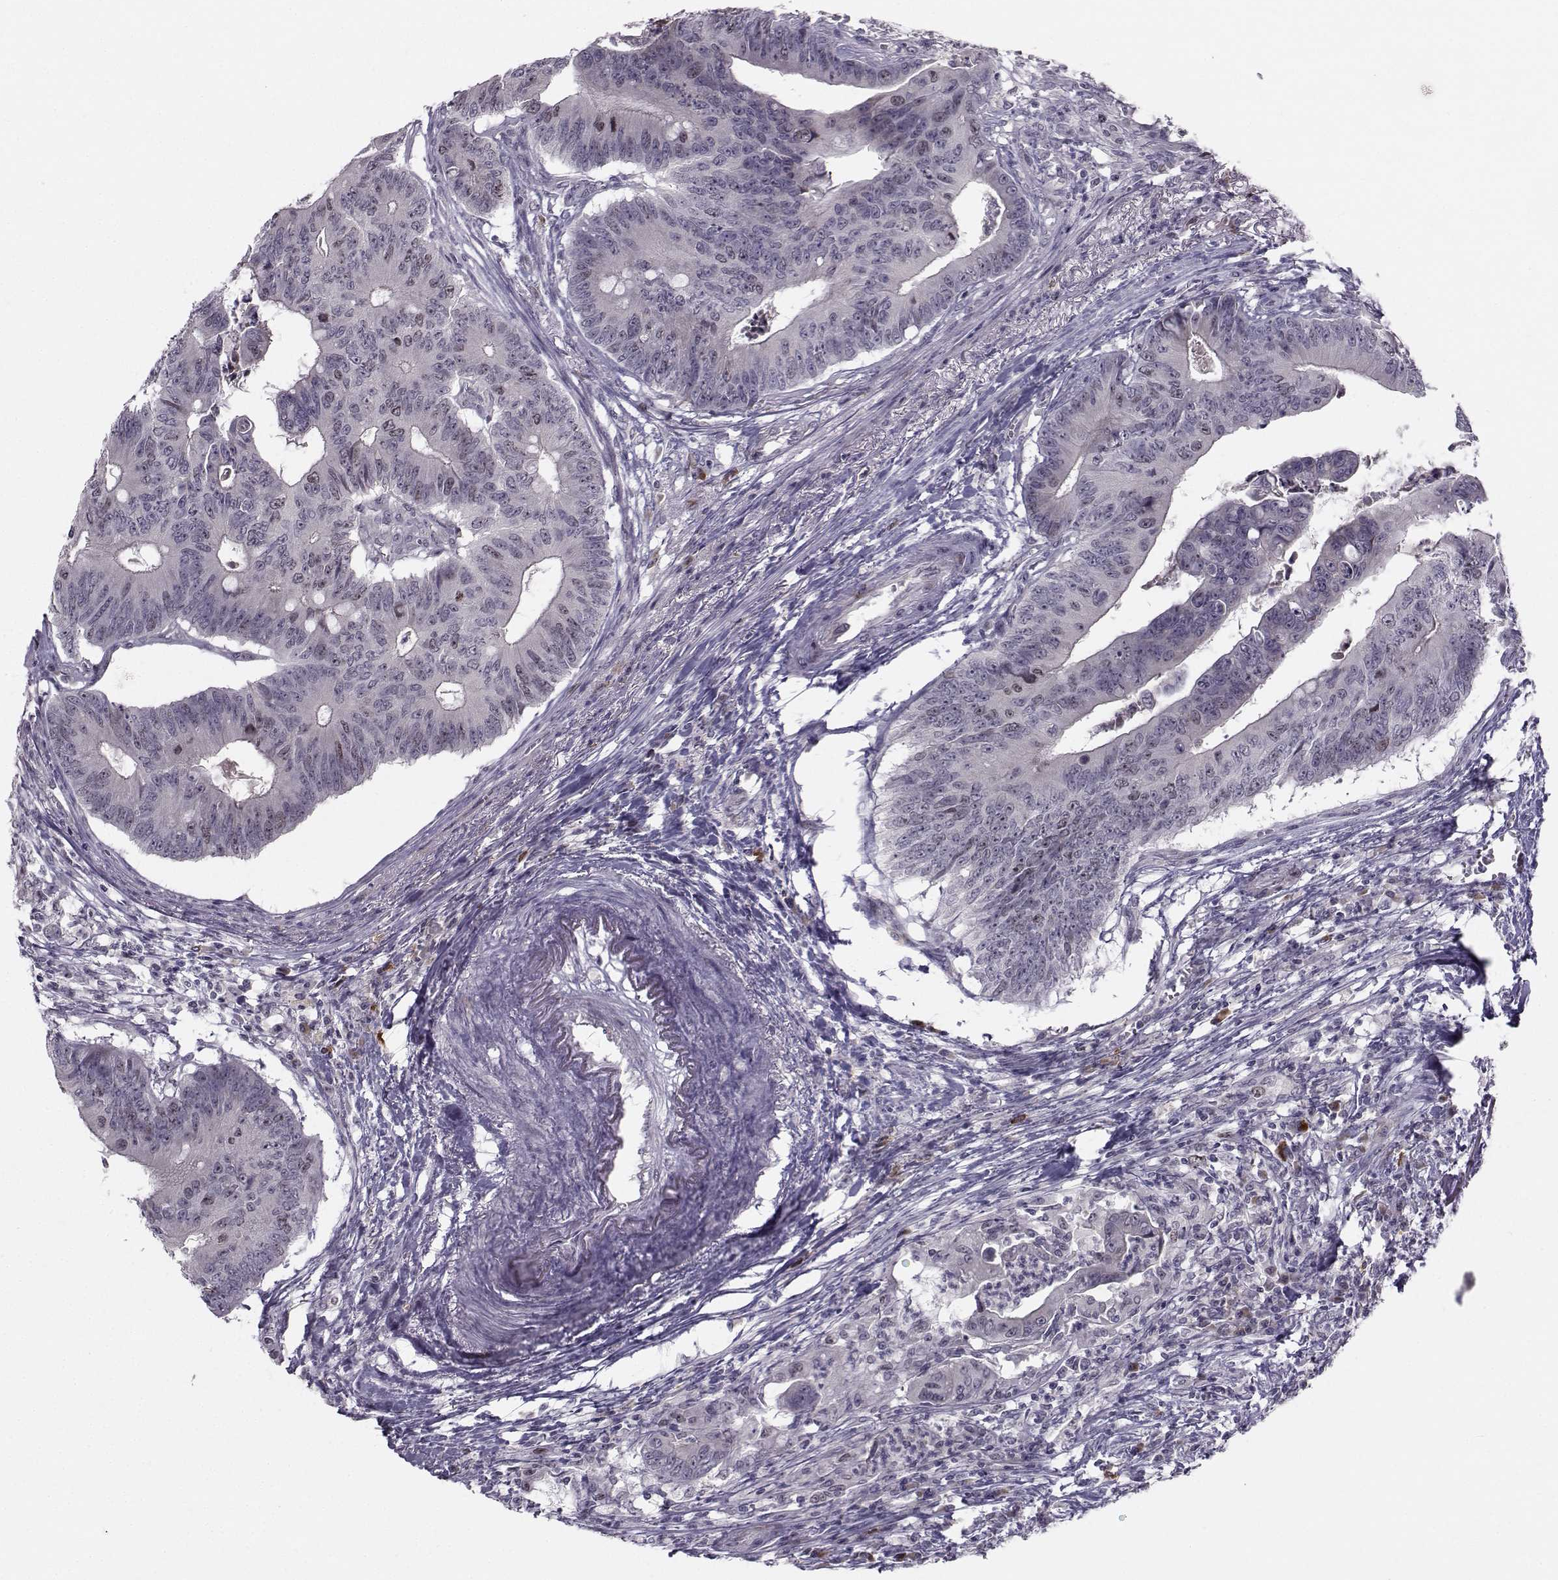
{"staining": {"intensity": "weak", "quantity": "<25%", "location": "nuclear"}, "tissue": "colorectal cancer", "cell_type": "Tumor cells", "image_type": "cancer", "snomed": [{"axis": "morphology", "description": "Adenocarcinoma, NOS"}, {"axis": "topography", "description": "Colon"}], "caption": "DAB immunohistochemical staining of colorectal adenocarcinoma shows no significant positivity in tumor cells. The staining is performed using DAB brown chromogen with nuclei counter-stained in using hematoxylin.", "gene": "LRP8", "patient": {"sex": "male", "age": 84}}